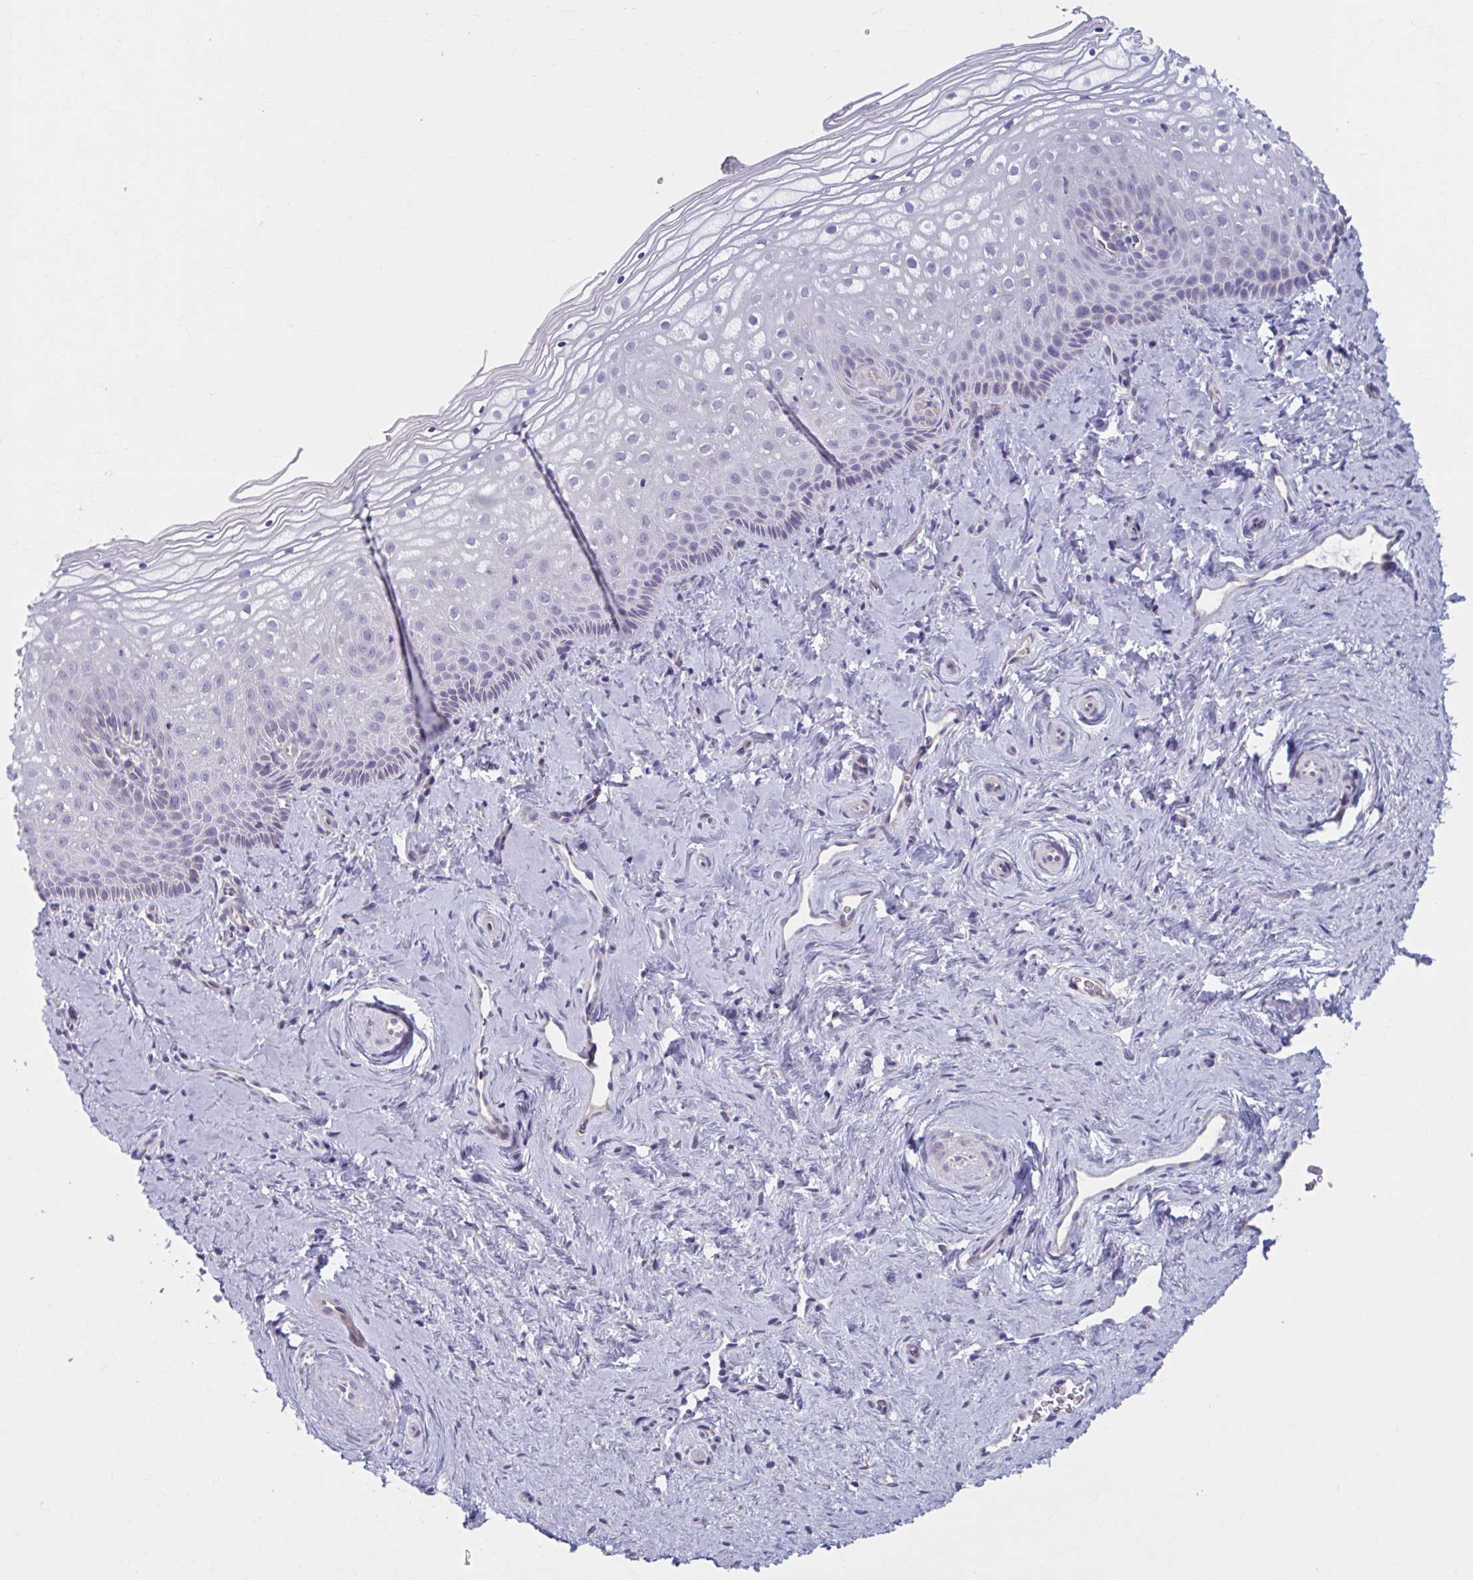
{"staining": {"intensity": "weak", "quantity": "<25%", "location": "cytoplasmic/membranous"}, "tissue": "vagina", "cell_type": "Squamous epithelial cells", "image_type": "normal", "snomed": [{"axis": "morphology", "description": "Normal tissue, NOS"}, {"axis": "topography", "description": "Vagina"}], "caption": "This histopathology image is of unremarkable vagina stained with immunohistochemistry (IHC) to label a protein in brown with the nuclei are counter-stained blue. There is no staining in squamous epithelial cells. (DAB (3,3'-diaminobenzidine) immunohistochemistry (IHC) visualized using brightfield microscopy, high magnification).", "gene": "CHST3", "patient": {"sex": "female", "age": 51}}